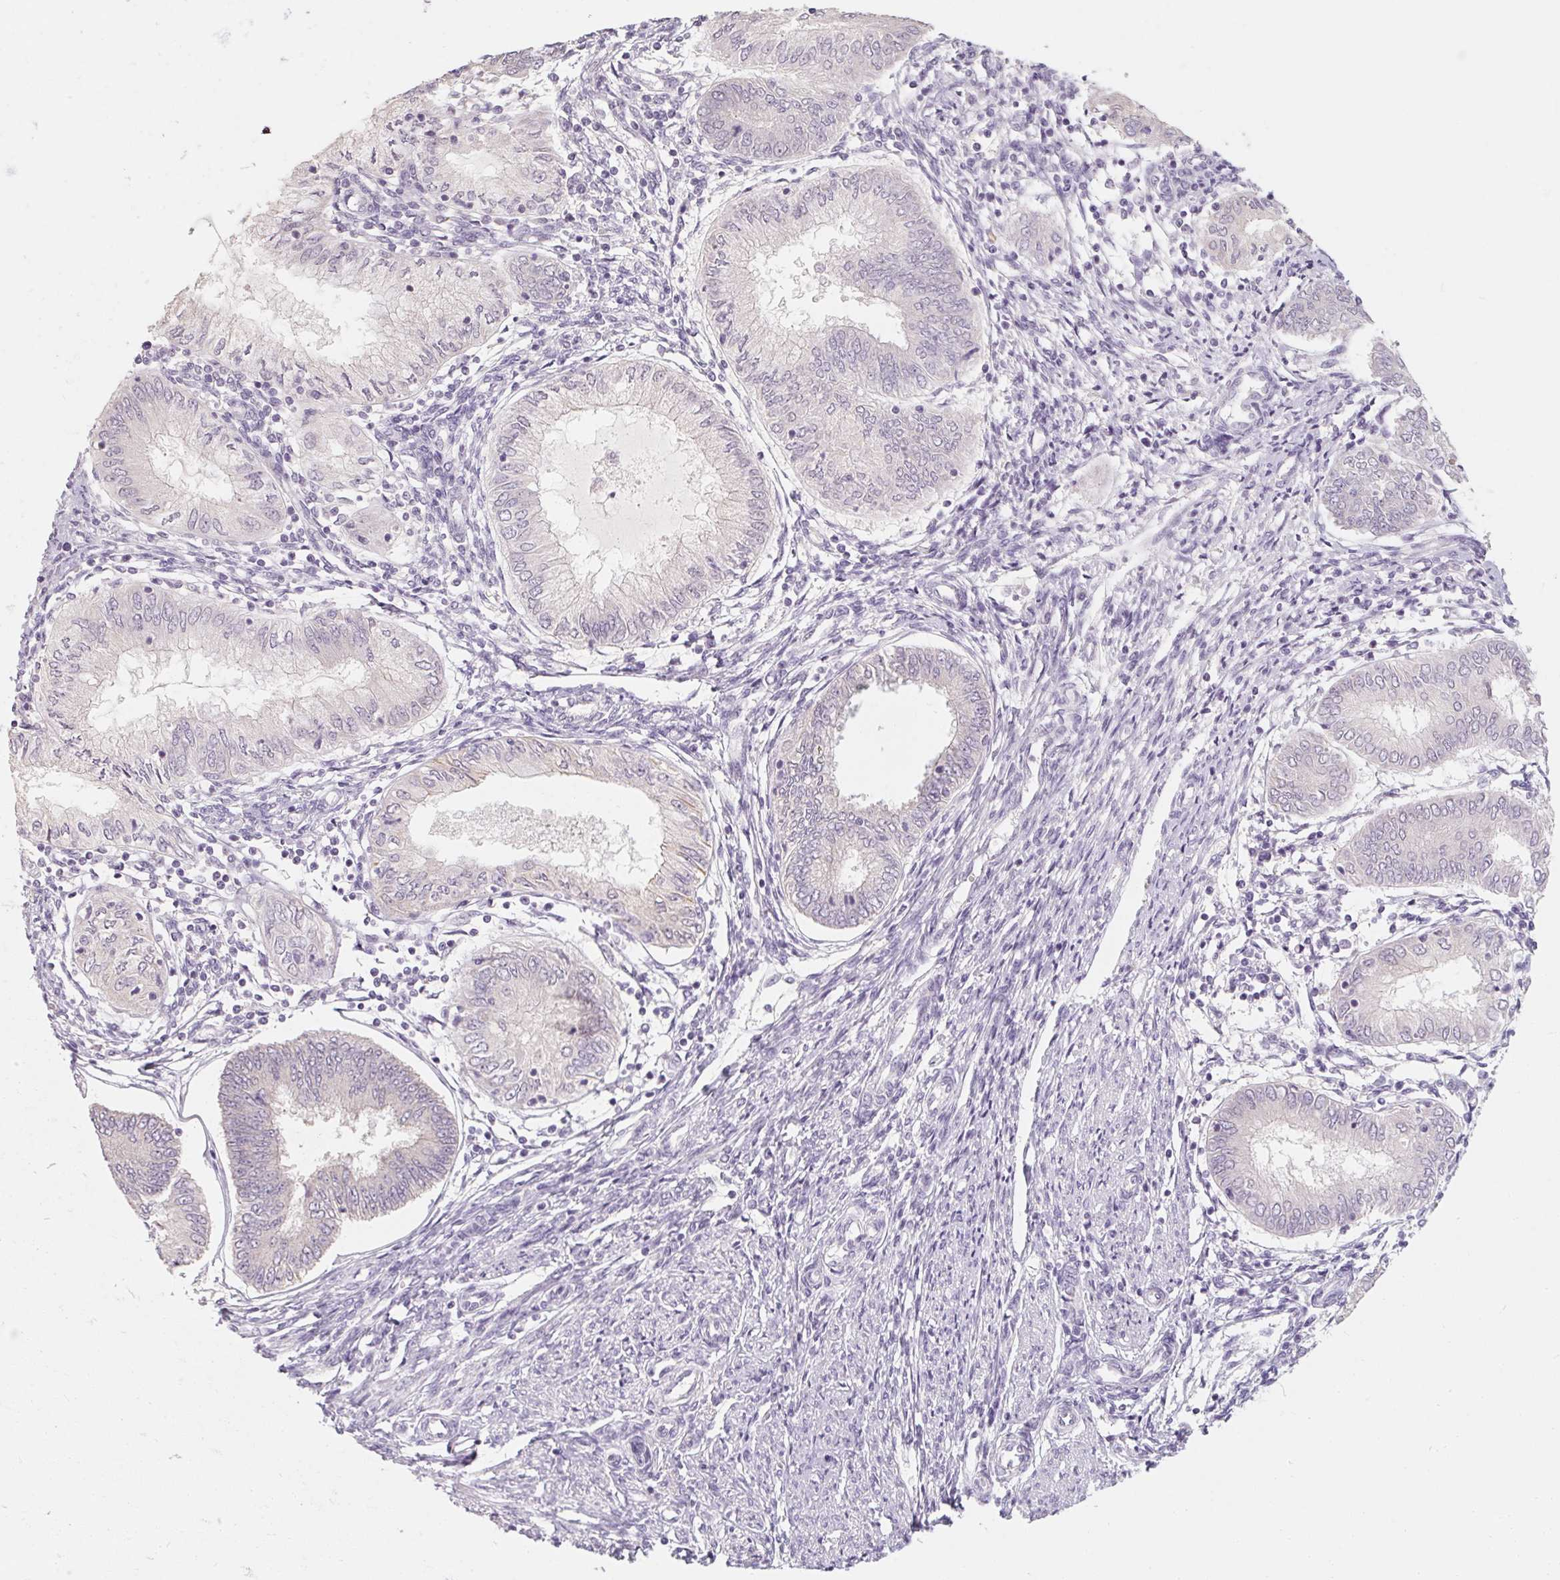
{"staining": {"intensity": "negative", "quantity": "none", "location": "none"}, "tissue": "endometrial cancer", "cell_type": "Tumor cells", "image_type": "cancer", "snomed": [{"axis": "morphology", "description": "Adenocarcinoma, NOS"}, {"axis": "topography", "description": "Endometrium"}], "caption": "Human adenocarcinoma (endometrial) stained for a protein using IHC reveals no staining in tumor cells.", "gene": "CAPZA3", "patient": {"sex": "female", "age": 68}}